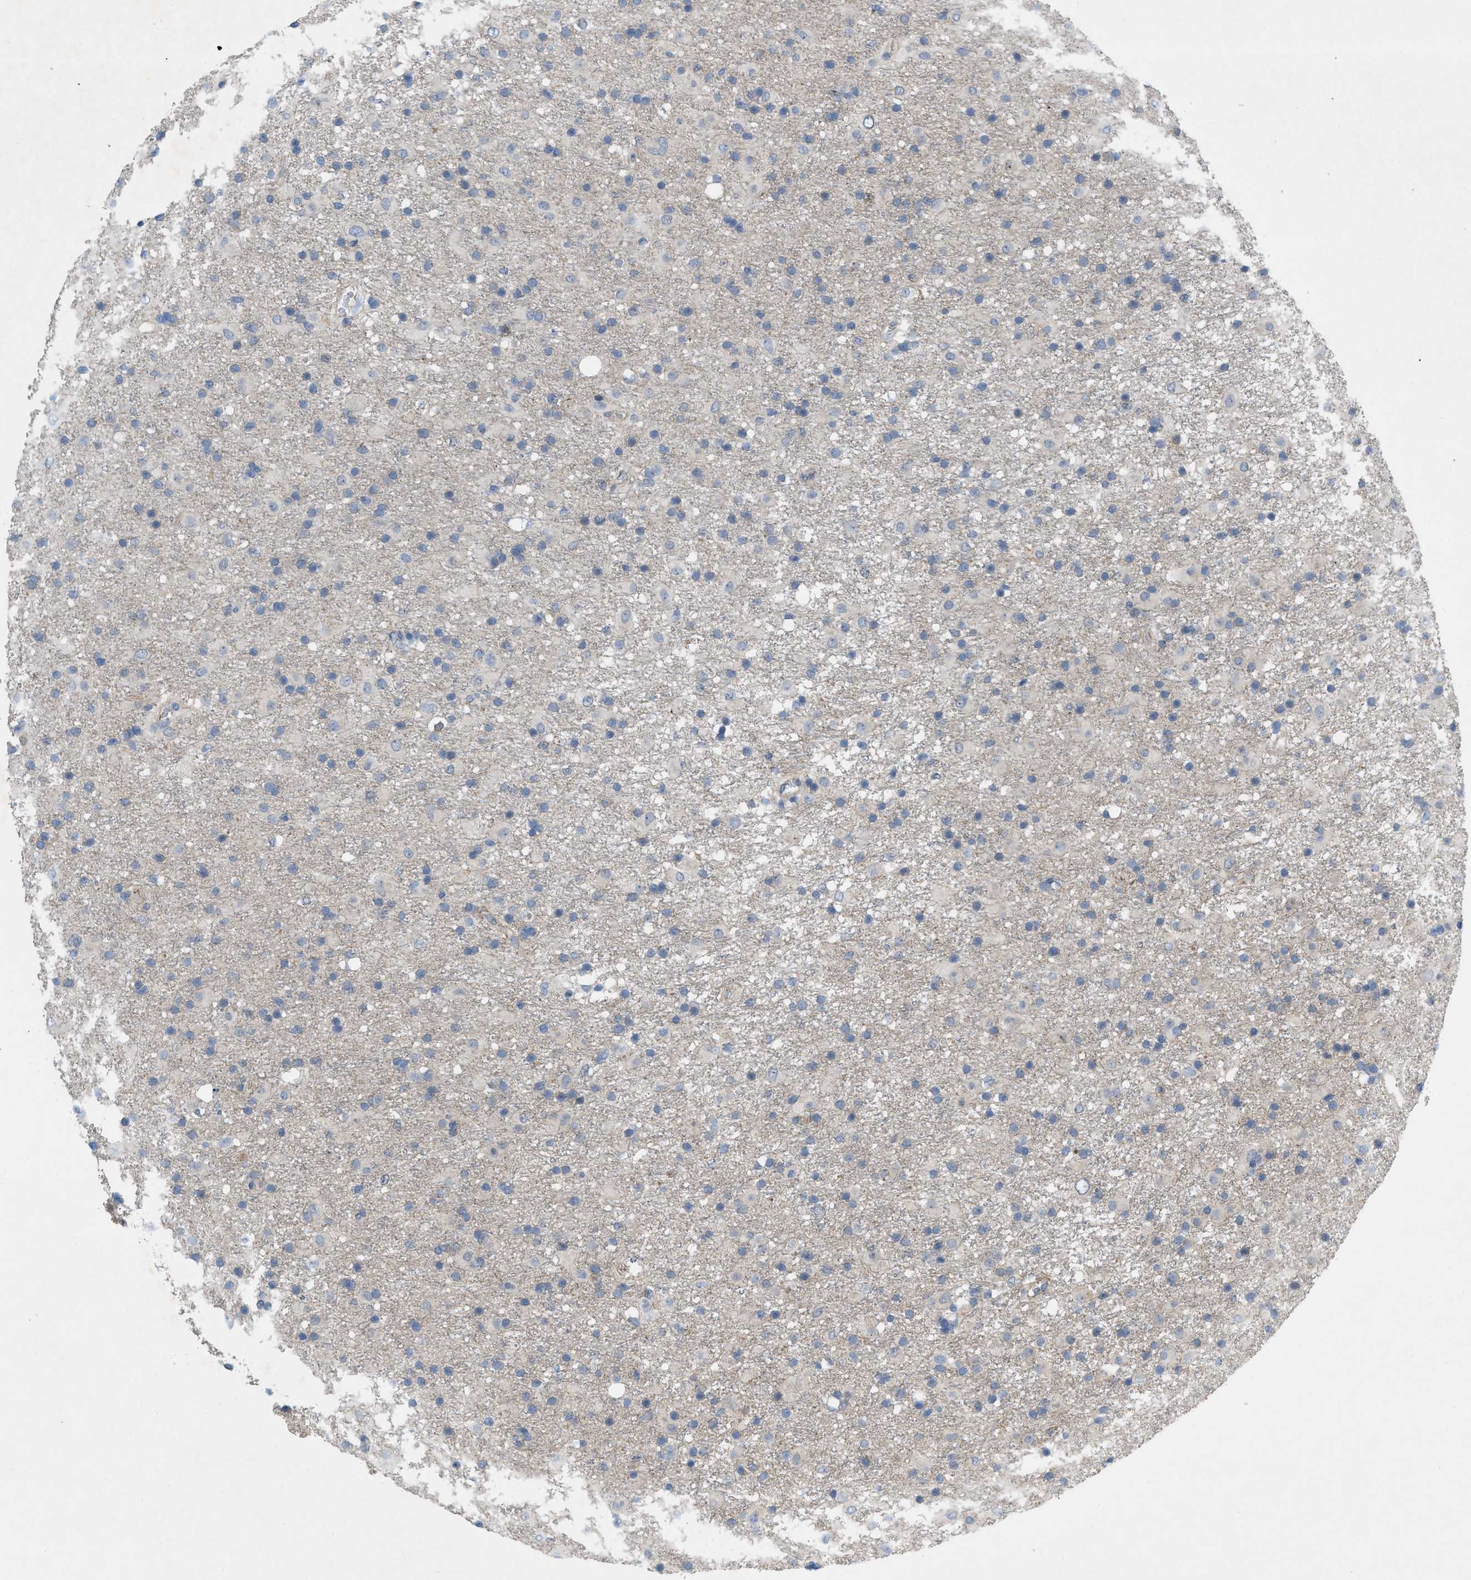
{"staining": {"intensity": "negative", "quantity": "none", "location": "none"}, "tissue": "glioma", "cell_type": "Tumor cells", "image_type": "cancer", "snomed": [{"axis": "morphology", "description": "Glioma, malignant, Low grade"}, {"axis": "topography", "description": "Brain"}], "caption": "An immunohistochemistry (IHC) histopathology image of glioma is shown. There is no staining in tumor cells of glioma. Nuclei are stained in blue.", "gene": "NDEL1", "patient": {"sex": "male", "age": 65}}